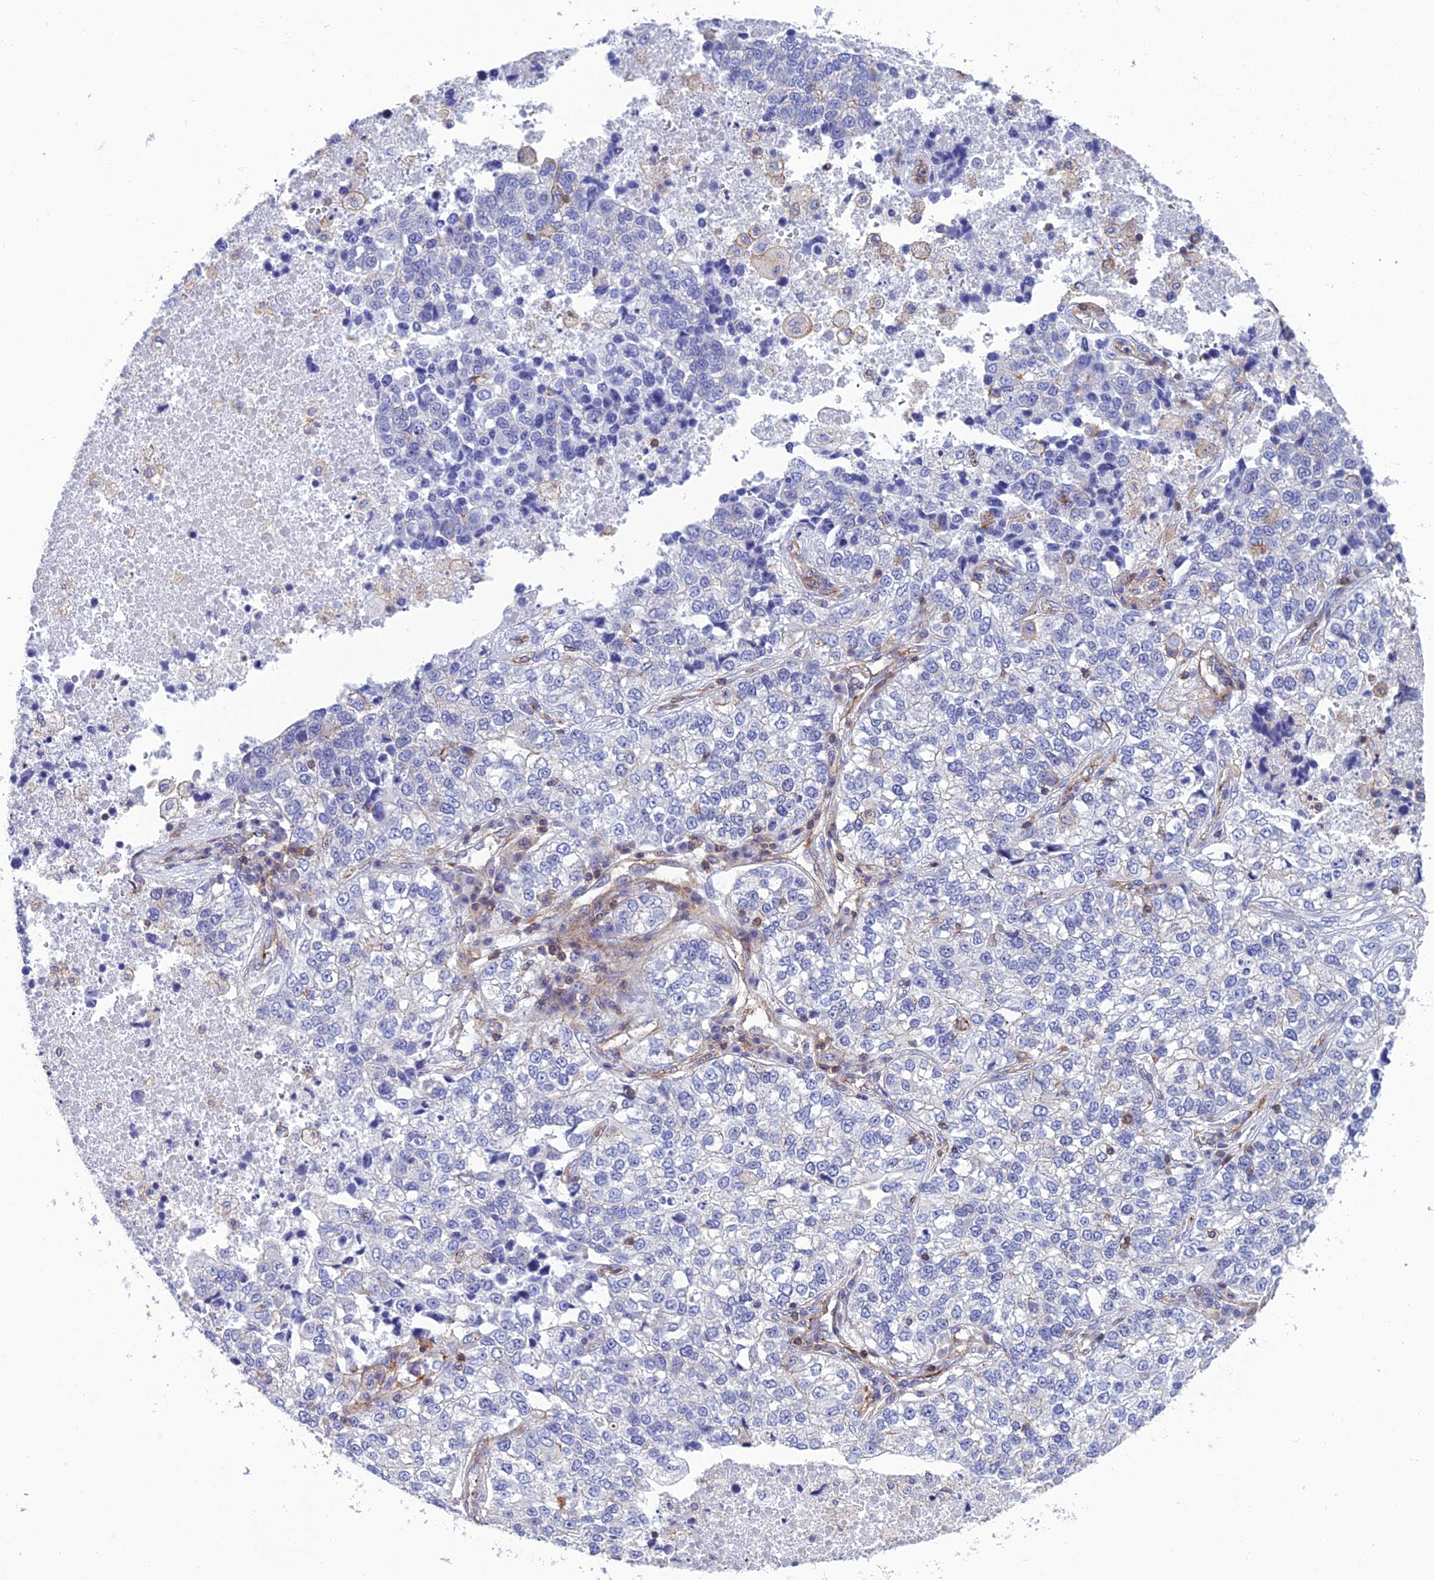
{"staining": {"intensity": "negative", "quantity": "none", "location": "none"}, "tissue": "lung cancer", "cell_type": "Tumor cells", "image_type": "cancer", "snomed": [{"axis": "morphology", "description": "Adenocarcinoma, NOS"}, {"axis": "topography", "description": "Lung"}], "caption": "Tumor cells show no significant staining in adenocarcinoma (lung).", "gene": "PPP1R18", "patient": {"sex": "male", "age": 49}}